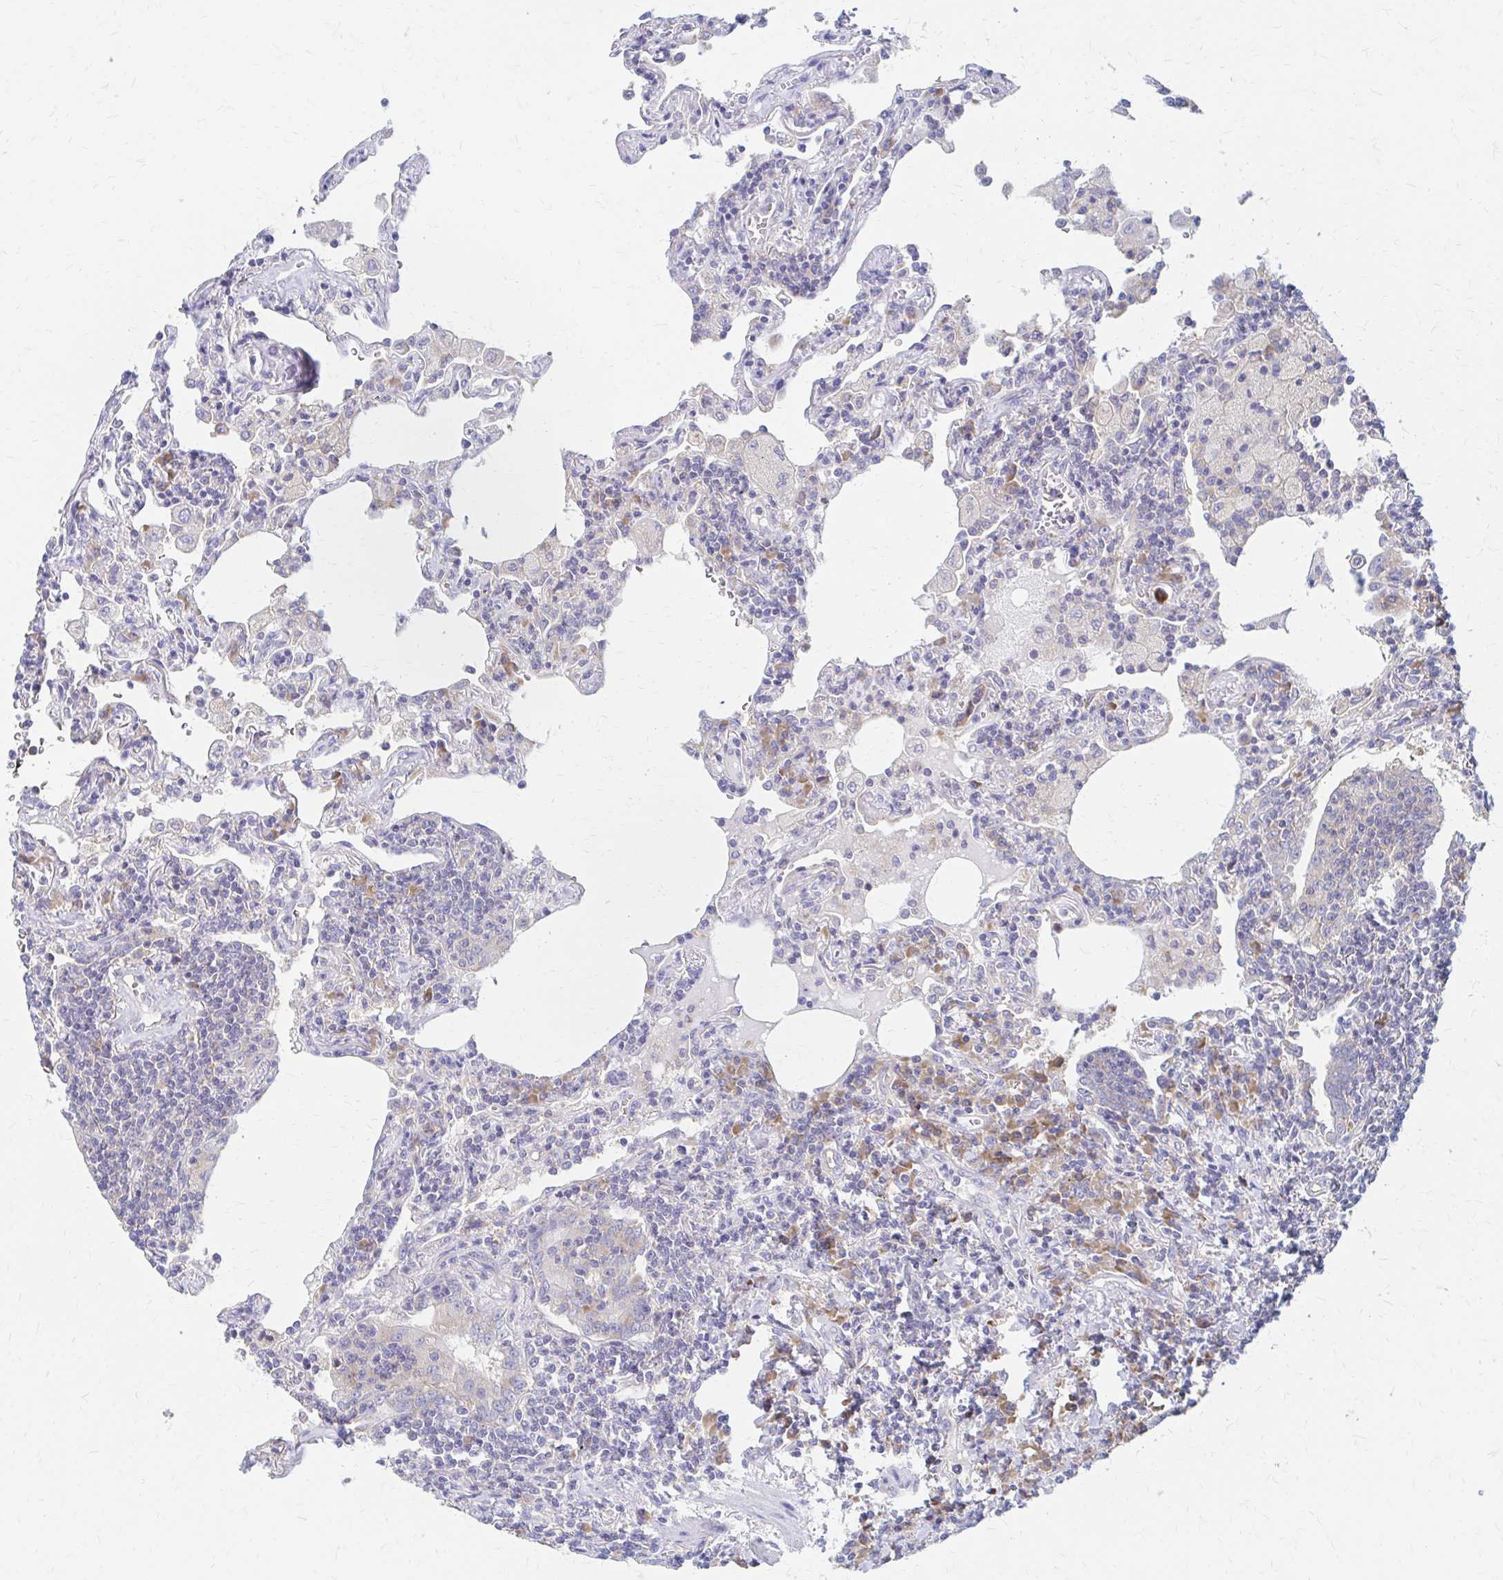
{"staining": {"intensity": "negative", "quantity": "none", "location": "none"}, "tissue": "lymphoma", "cell_type": "Tumor cells", "image_type": "cancer", "snomed": [{"axis": "morphology", "description": "Malignant lymphoma, non-Hodgkin's type, Low grade"}, {"axis": "topography", "description": "Lung"}], "caption": "Immunohistochemistry histopathology image of neoplastic tissue: low-grade malignant lymphoma, non-Hodgkin's type stained with DAB shows no significant protein positivity in tumor cells.", "gene": "RPL27A", "patient": {"sex": "female", "age": 71}}